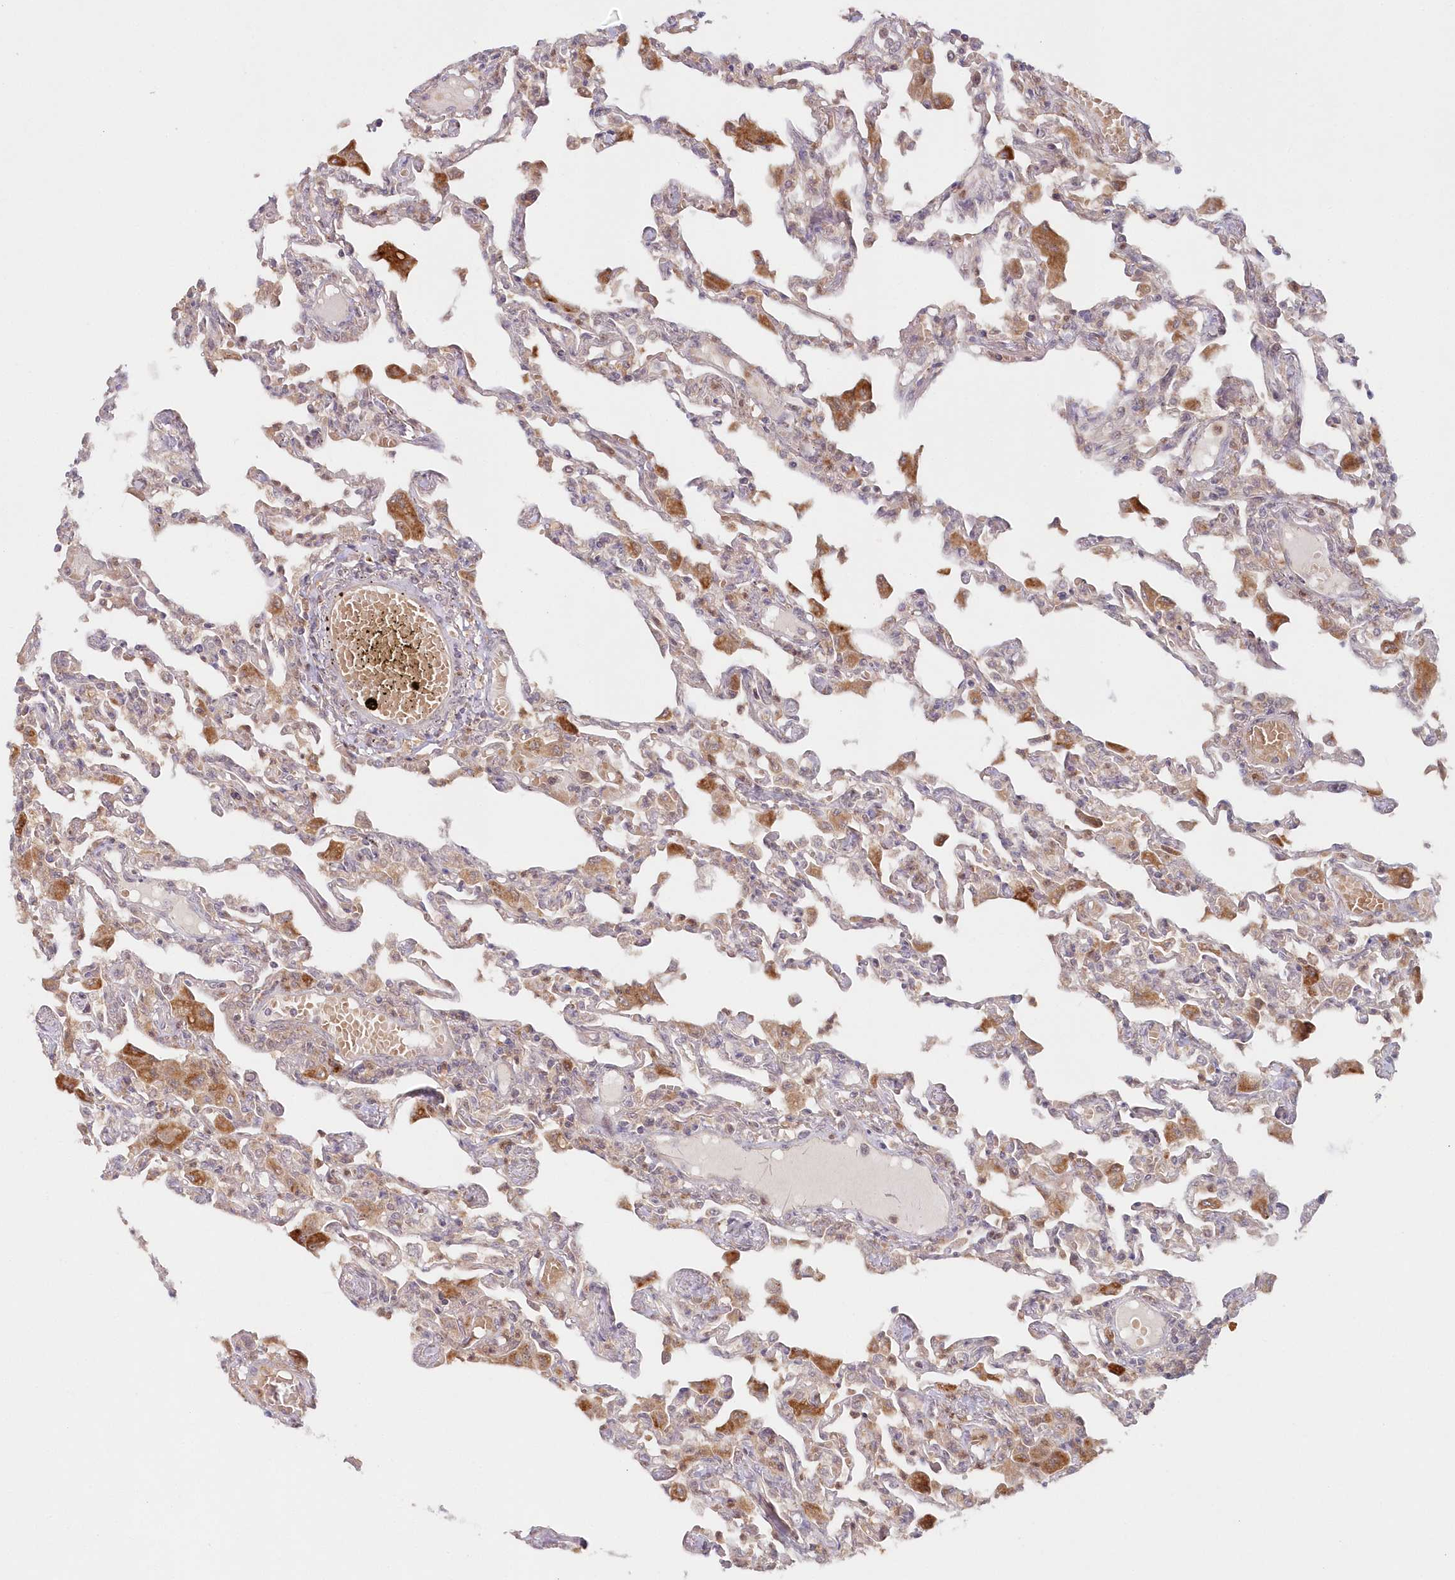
{"staining": {"intensity": "moderate", "quantity": "25%-75%", "location": "cytoplasmic/membranous"}, "tissue": "lung", "cell_type": "Alveolar cells", "image_type": "normal", "snomed": [{"axis": "morphology", "description": "Normal tissue, NOS"}, {"axis": "topography", "description": "Bronchus"}, {"axis": "topography", "description": "Lung"}], "caption": "This micrograph reveals unremarkable lung stained with IHC to label a protein in brown. The cytoplasmic/membranous of alveolar cells show moderate positivity for the protein. Nuclei are counter-stained blue.", "gene": "GBE1", "patient": {"sex": "female", "age": 49}}